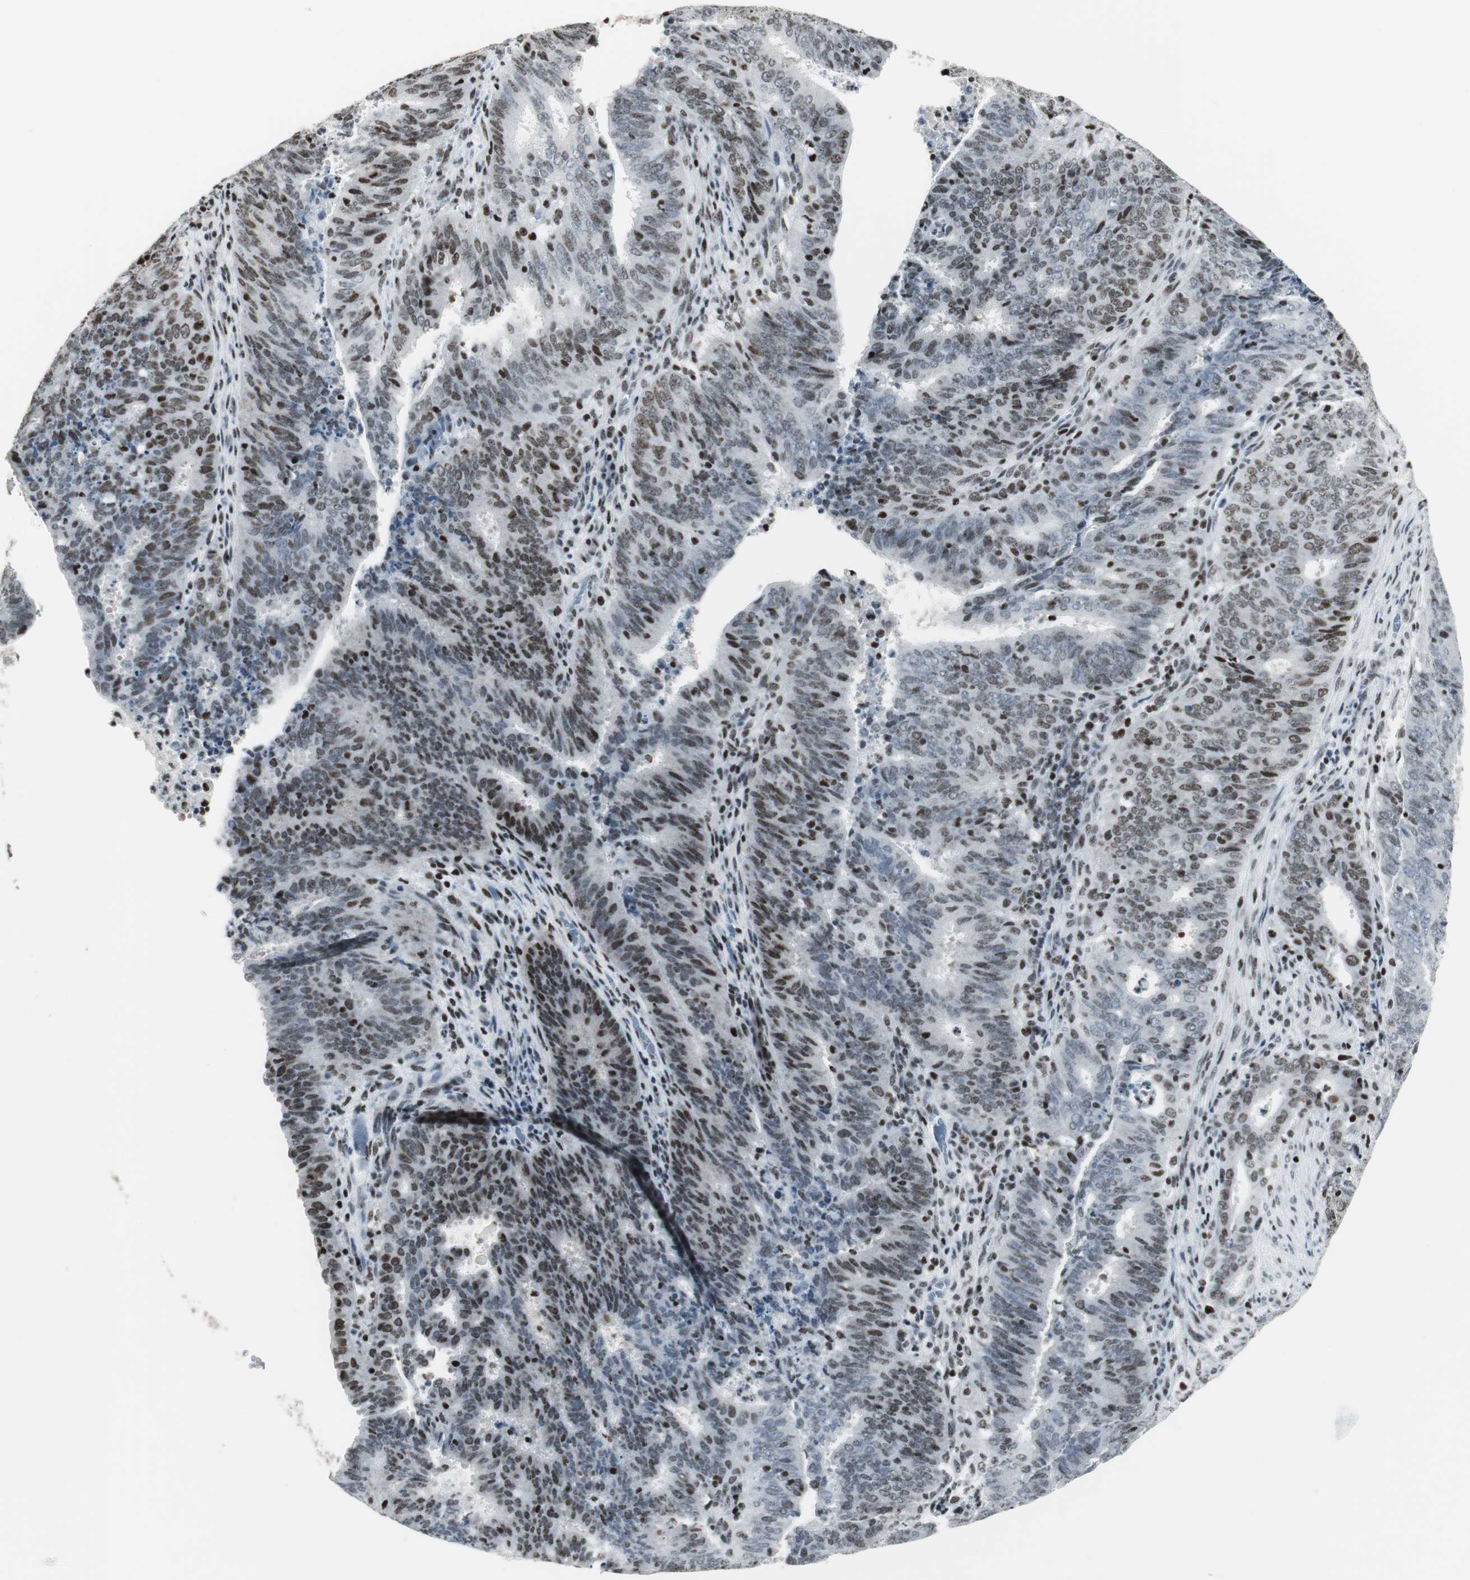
{"staining": {"intensity": "weak", "quantity": ">75%", "location": "nuclear"}, "tissue": "cervical cancer", "cell_type": "Tumor cells", "image_type": "cancer", "snomed": [{"axis": "morphology", "description": "Adenocarcinoma, NOS"}, {"axis": "topography", "description": "Cervix"}], "caption": "DAB immunohistochemical staining of cervical cancer reveals weak nuclear protein positivity in approximately >75% of tumor cells.", "gene": "RBBP4", "patient": {"sex": "female", "age": 44}}